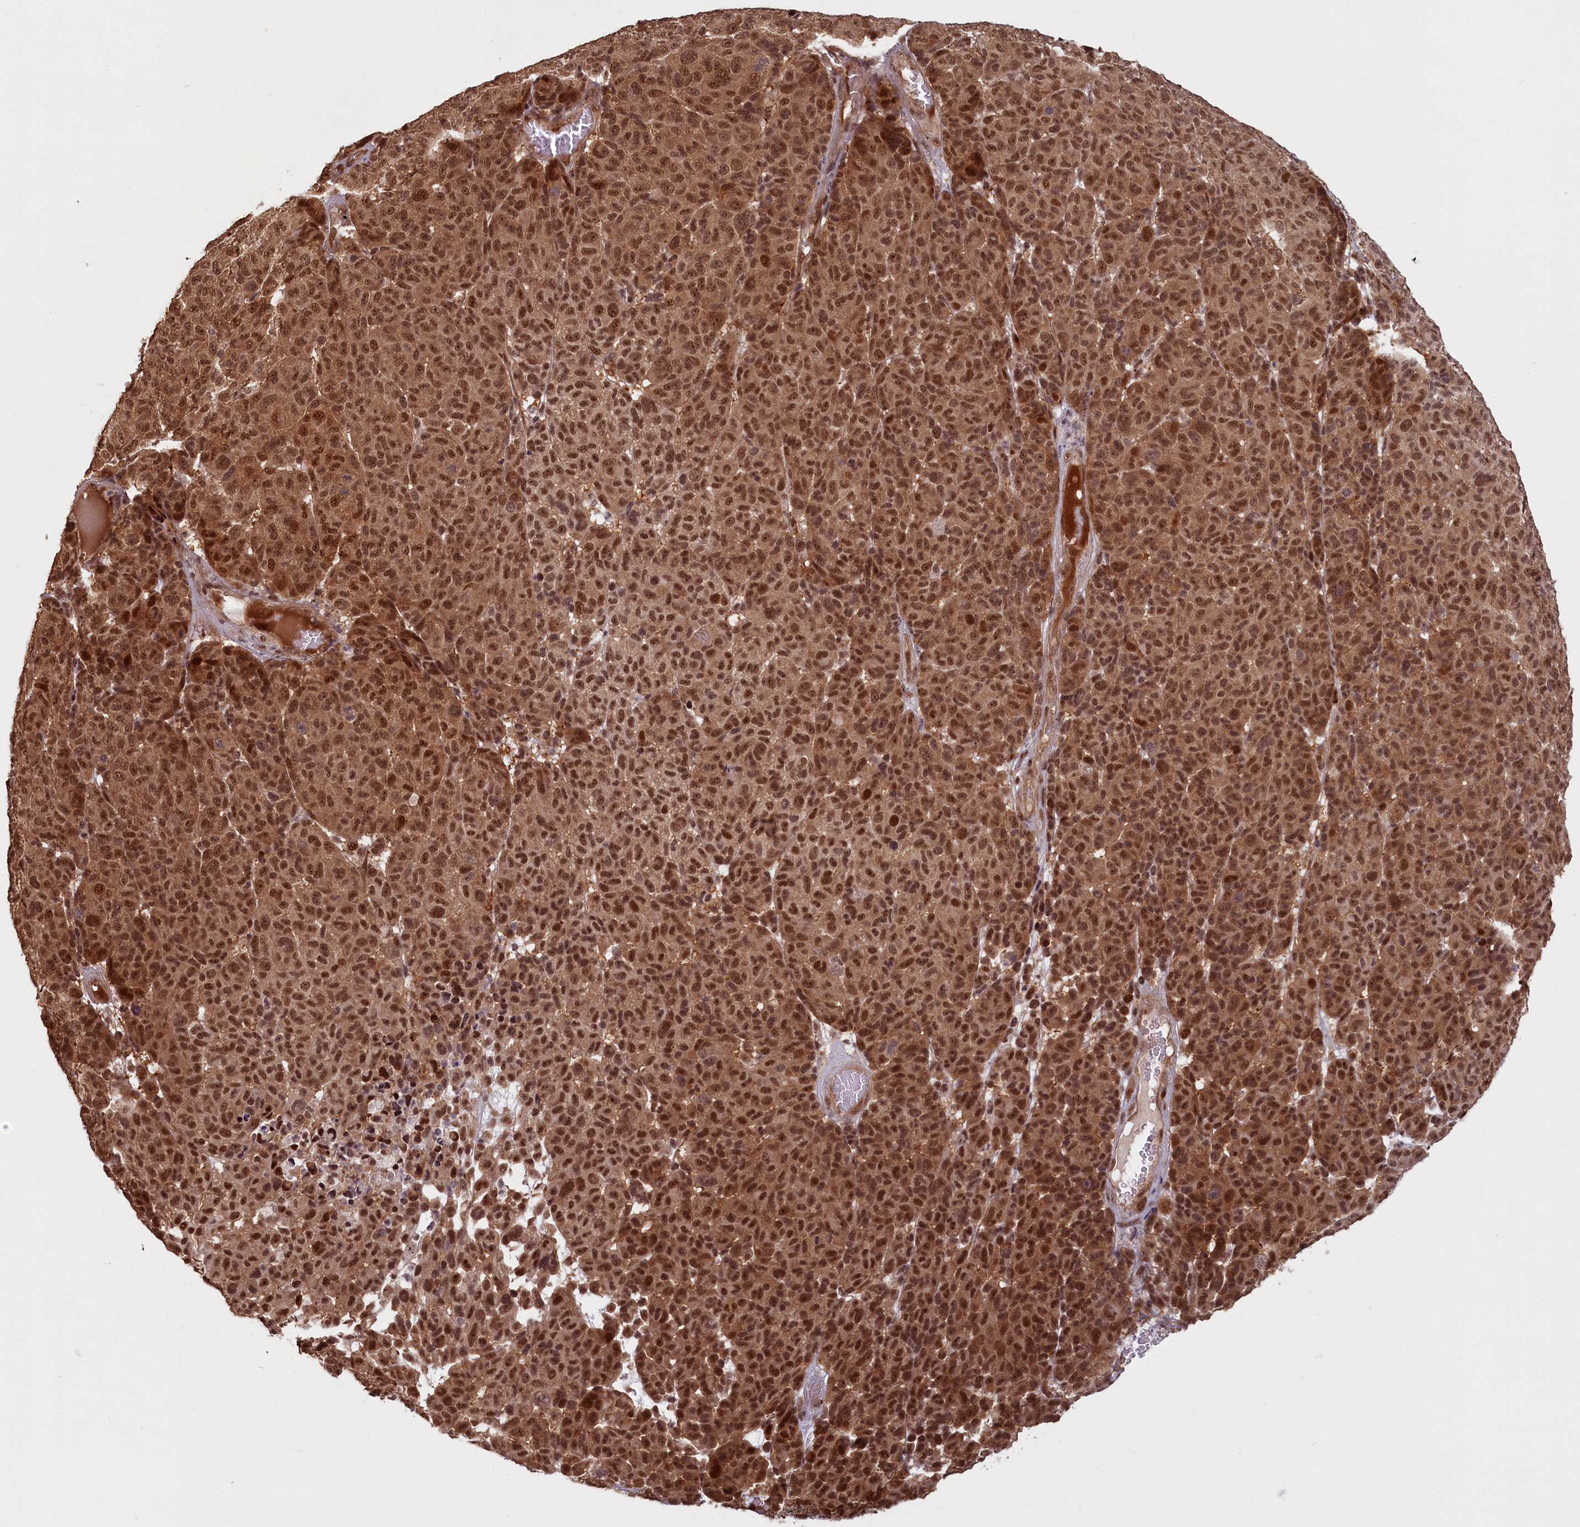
{"staining": {"intensity": "strong", "quantity": ">75%", "location": "cytoplasmic/membranous,nuclear"}, "tissue": "melanoma", "cell_type": "Tumor cells", "image_type": "cancer", "snomed": [{"axis": "morphology", "description": "Malignant melanoma, NOS"}, {"axis": "topography", "description": "Skin"}], "caption": "Immunohistochemical staining of malignant melanoma shows strong cytoplasmic/membranous and nuclear protein positivity in approximately >75% of tumor cells.", "gene": "HIF3A", "patient": {"sex": "male", "age": 49}}